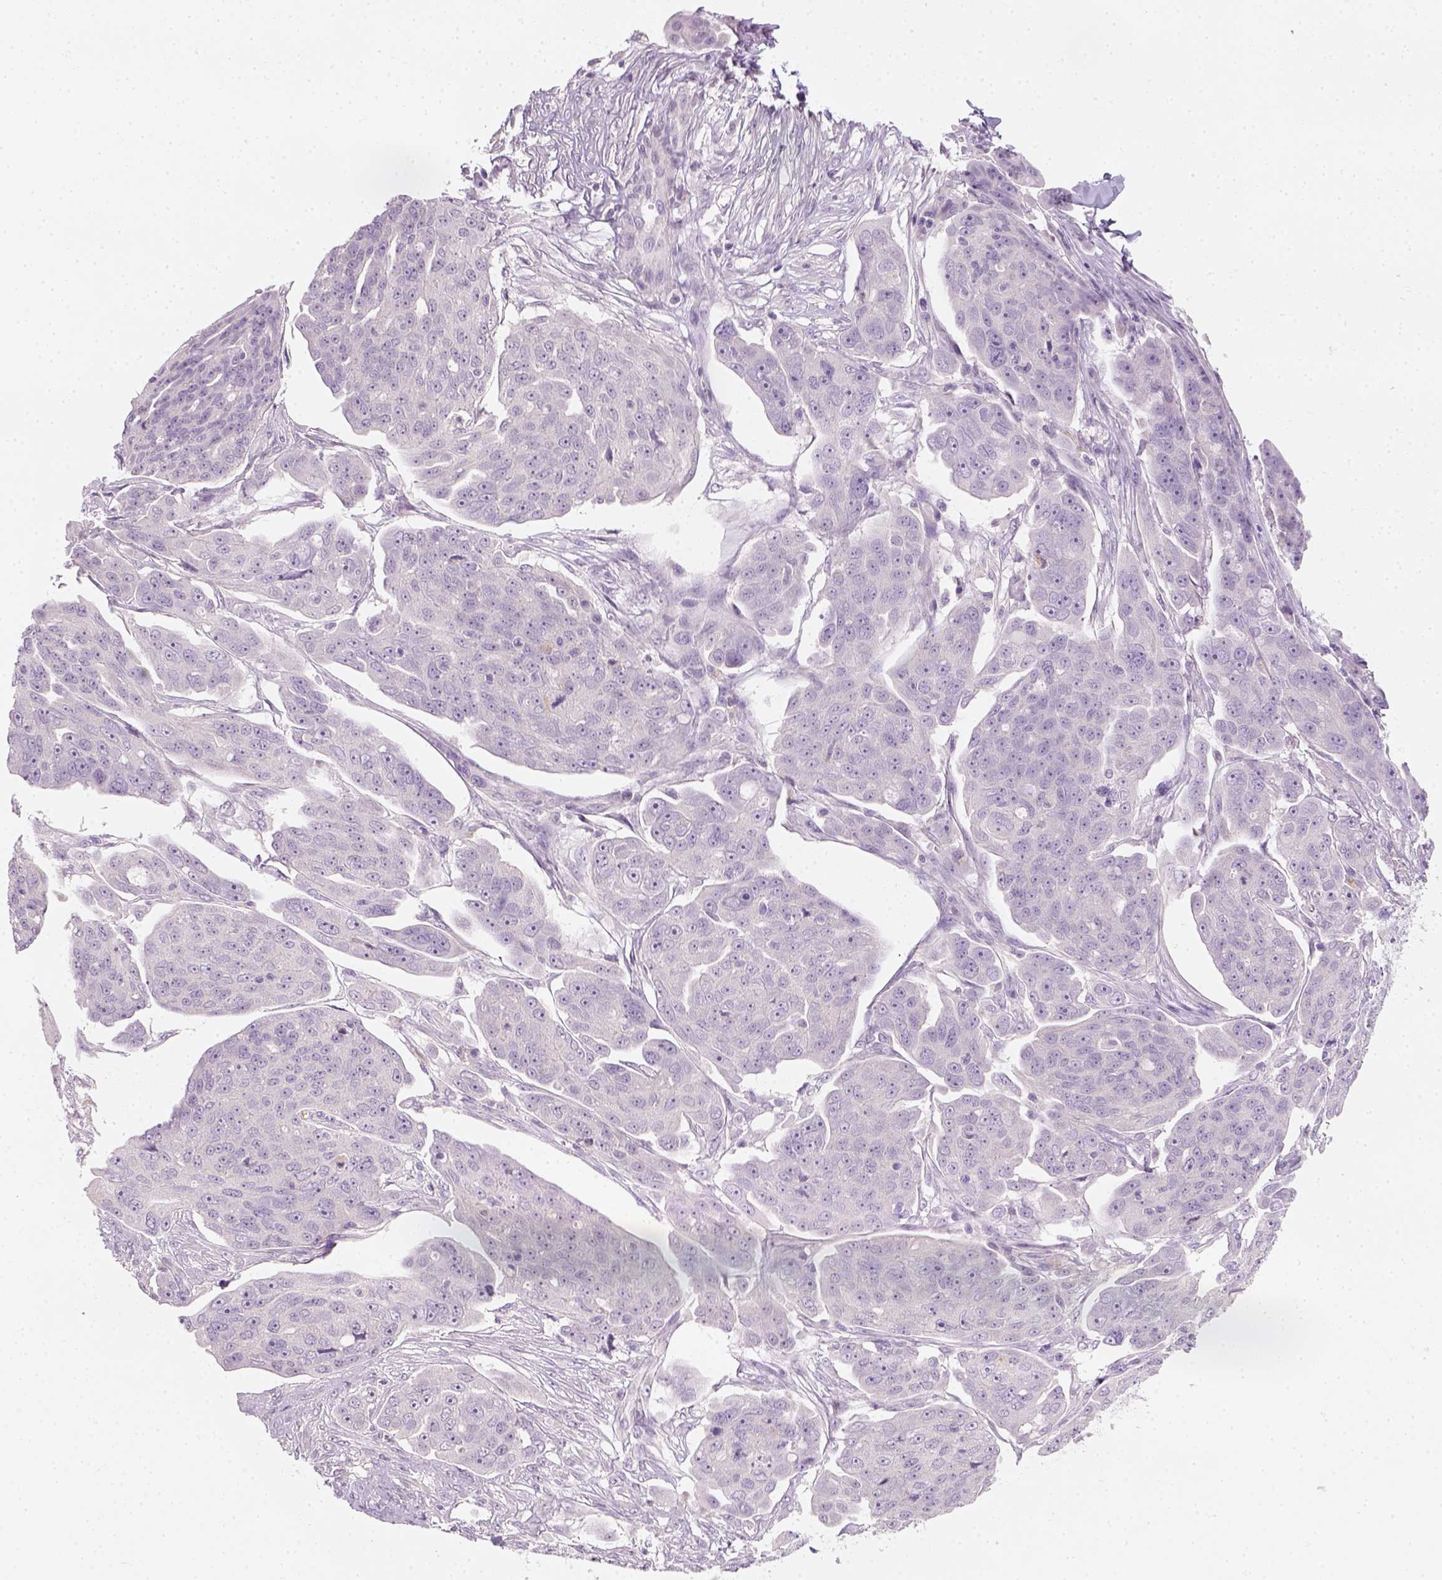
{"staining": {"intensity": "negative", "quantity": "none", "location": "none"}, "tissue": "ovarian cancer", "cell_type": "Tumor cells", "image_type": "cancer", "snomed": [{"axis": "morphology", "description": "Carcinoma, endometroid"}, {"axis": "topography", "description": "Ovary"}], "caption": "This photomicrograph is of ovarian cancer (endometroid carcinoma) stained with immunohistochemistry to label a protein in brown with the nuclei are counter-stained blue. There is no positivity in tumor cells.", "gene": "FAM163B", "patient": {"sex": "female", "age": 70}}